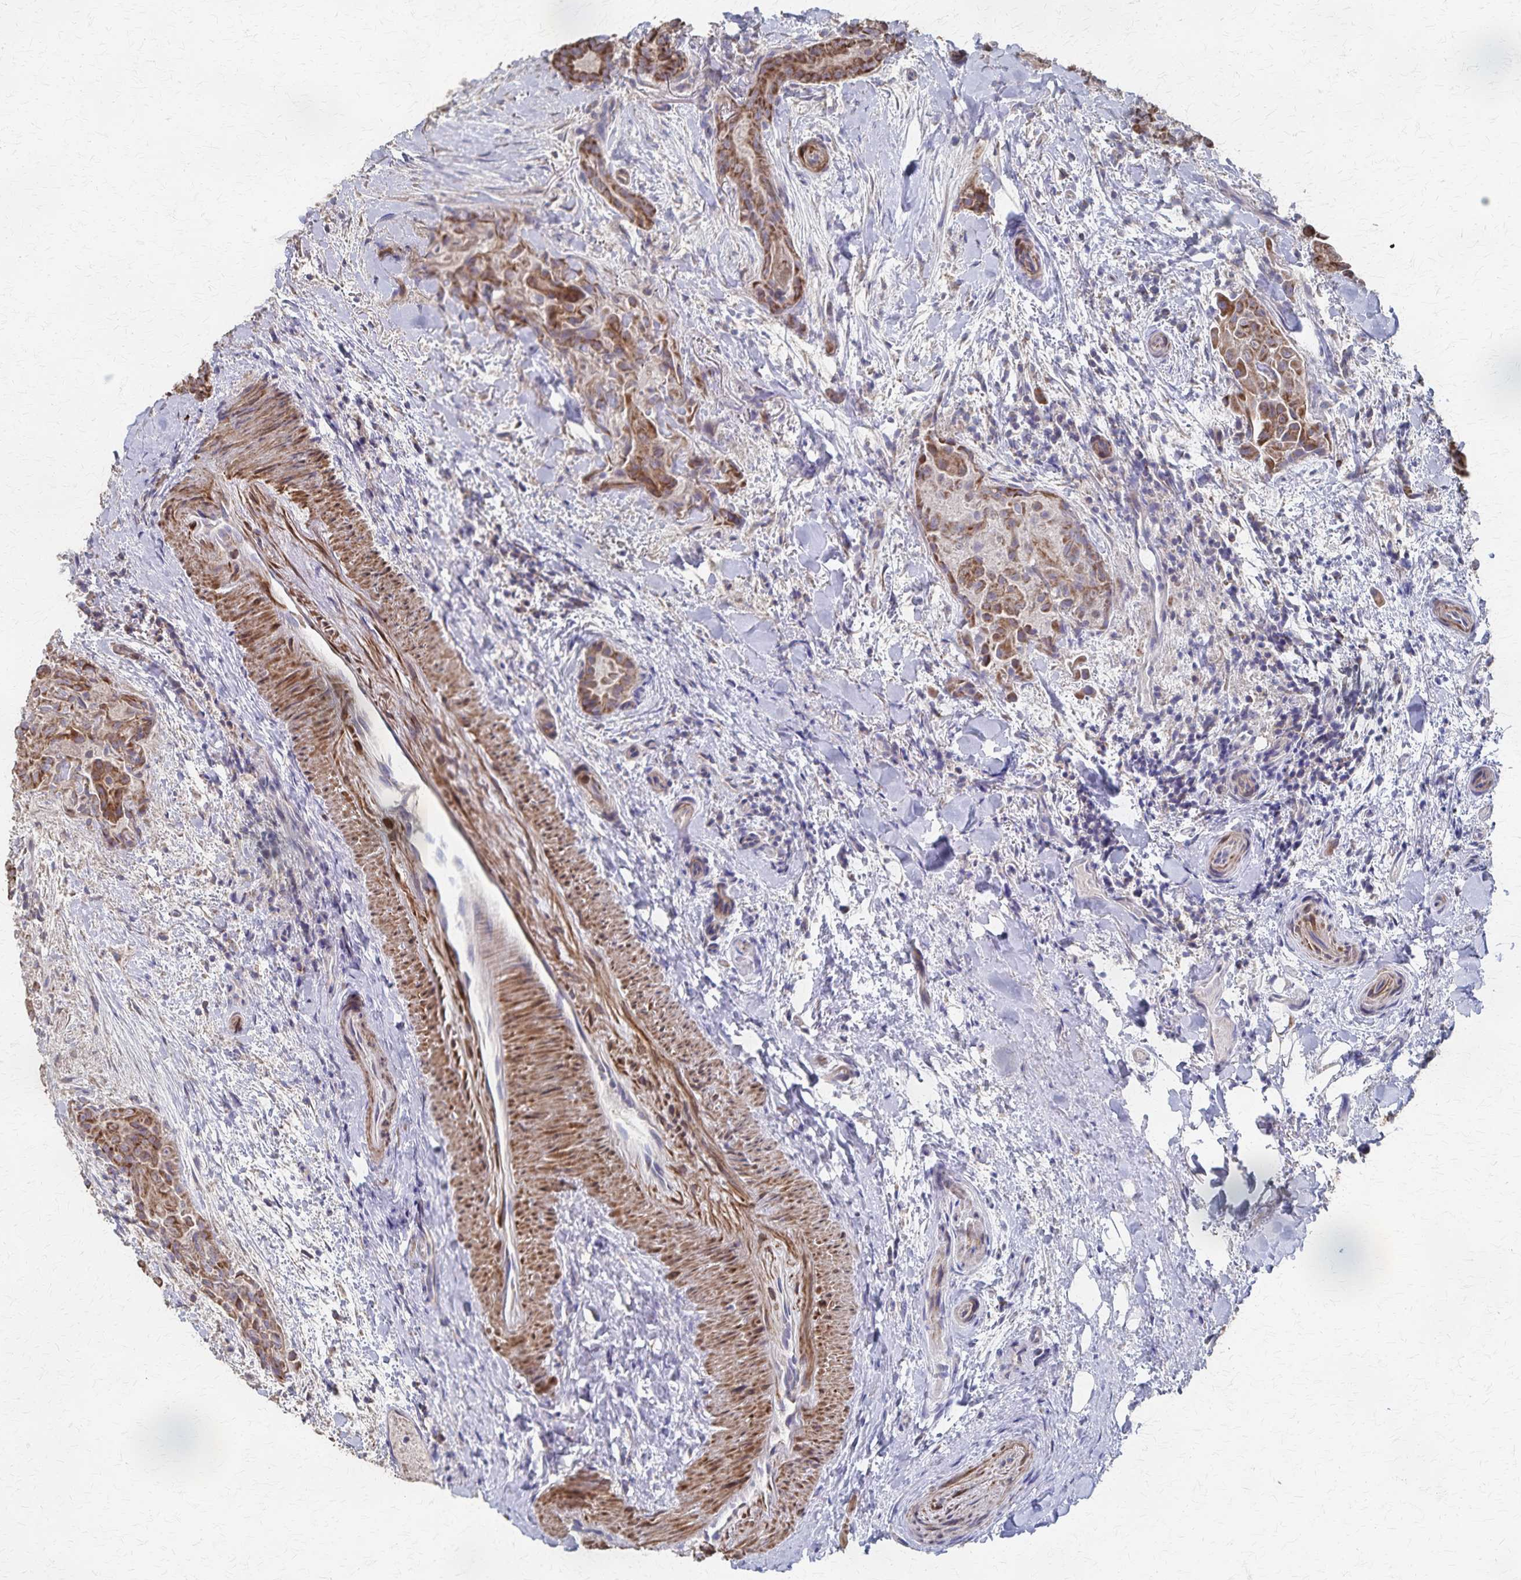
{"staining": {"intensity": "moderate", "quantity": ">75%", "location": "cytoplasmic/membranous"}, "tissue": "thyroid cancer", "cell_type": "Tumor cells", "image_type": "cancer", "snomed": [{"axis": "morphology", "description": "Papillary adenocarcinoma, NOS"}, {"axis": "topography", "description": "Thyroid gland"}], "caption": "An image of human thyroid papillary adenocarcinoma stained for a protein demonstrates moderate cytoplasmic/membranous brown staining in tumor cells. (Stains: DAB in brown, nuclei in blue, Microscopy: brightfield microscopy at high magnification).", "gene": "PGAP2", "patient": {"sex": "female", "age": 61}}